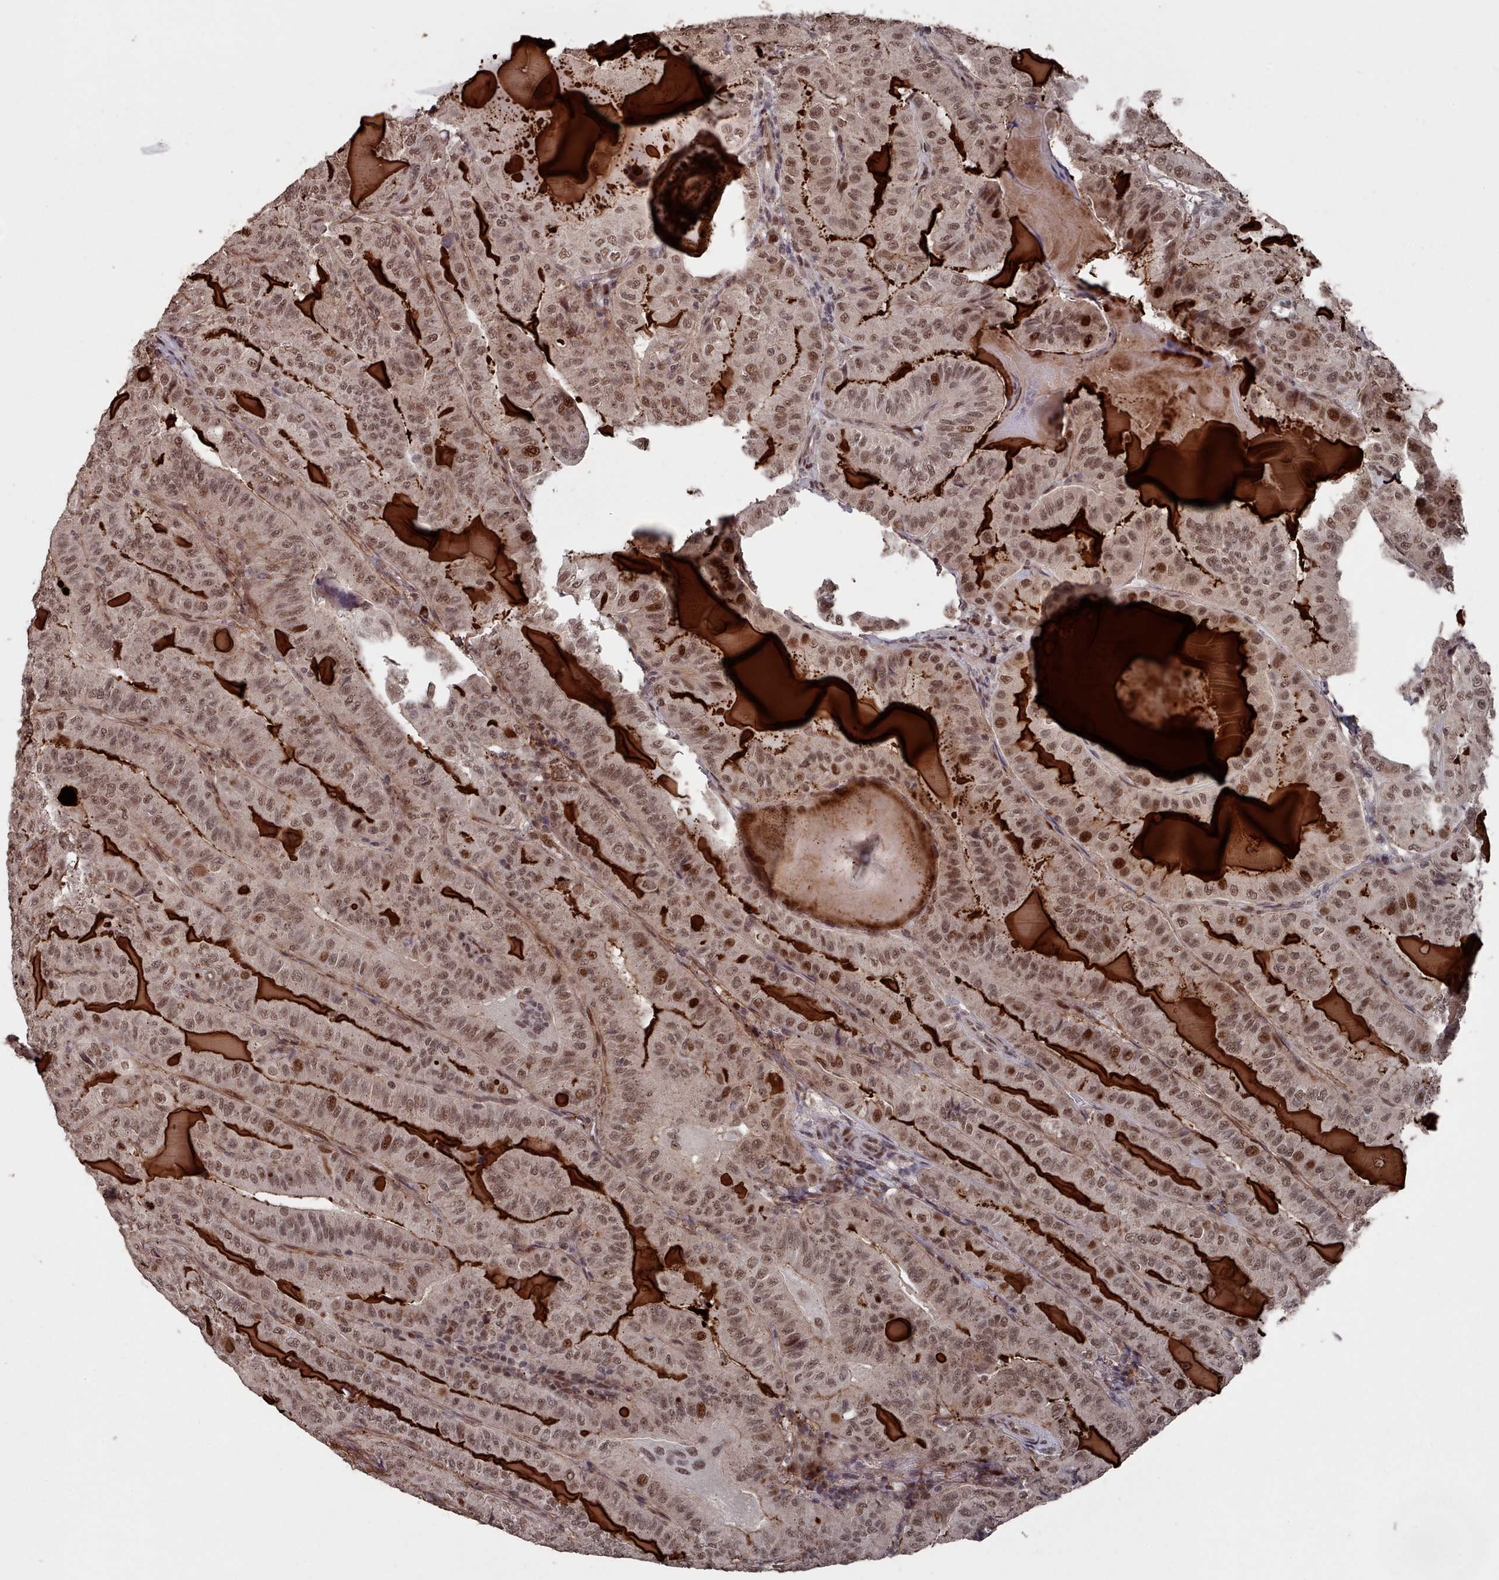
{"staining": {"intensity": "moderate", "quantity": ">75%", "location": "nuclear"}, "tissue": "thyroid cancer", "cell_type": "Tumor cells", "image_type": "cancer", "snomed": [{"axis": "morphology", "description": "Papillary adenocarcinoma, NOS"}, {"axis": "topography", "description": "Thyroid gland"}], "caption": "The immunohistochemical stain highlights moderate nuclear expression in tumor cells of thyroid cancer tissue.", "gene": "PNRC2", "patient": {"sex": "female", "age": 68}}